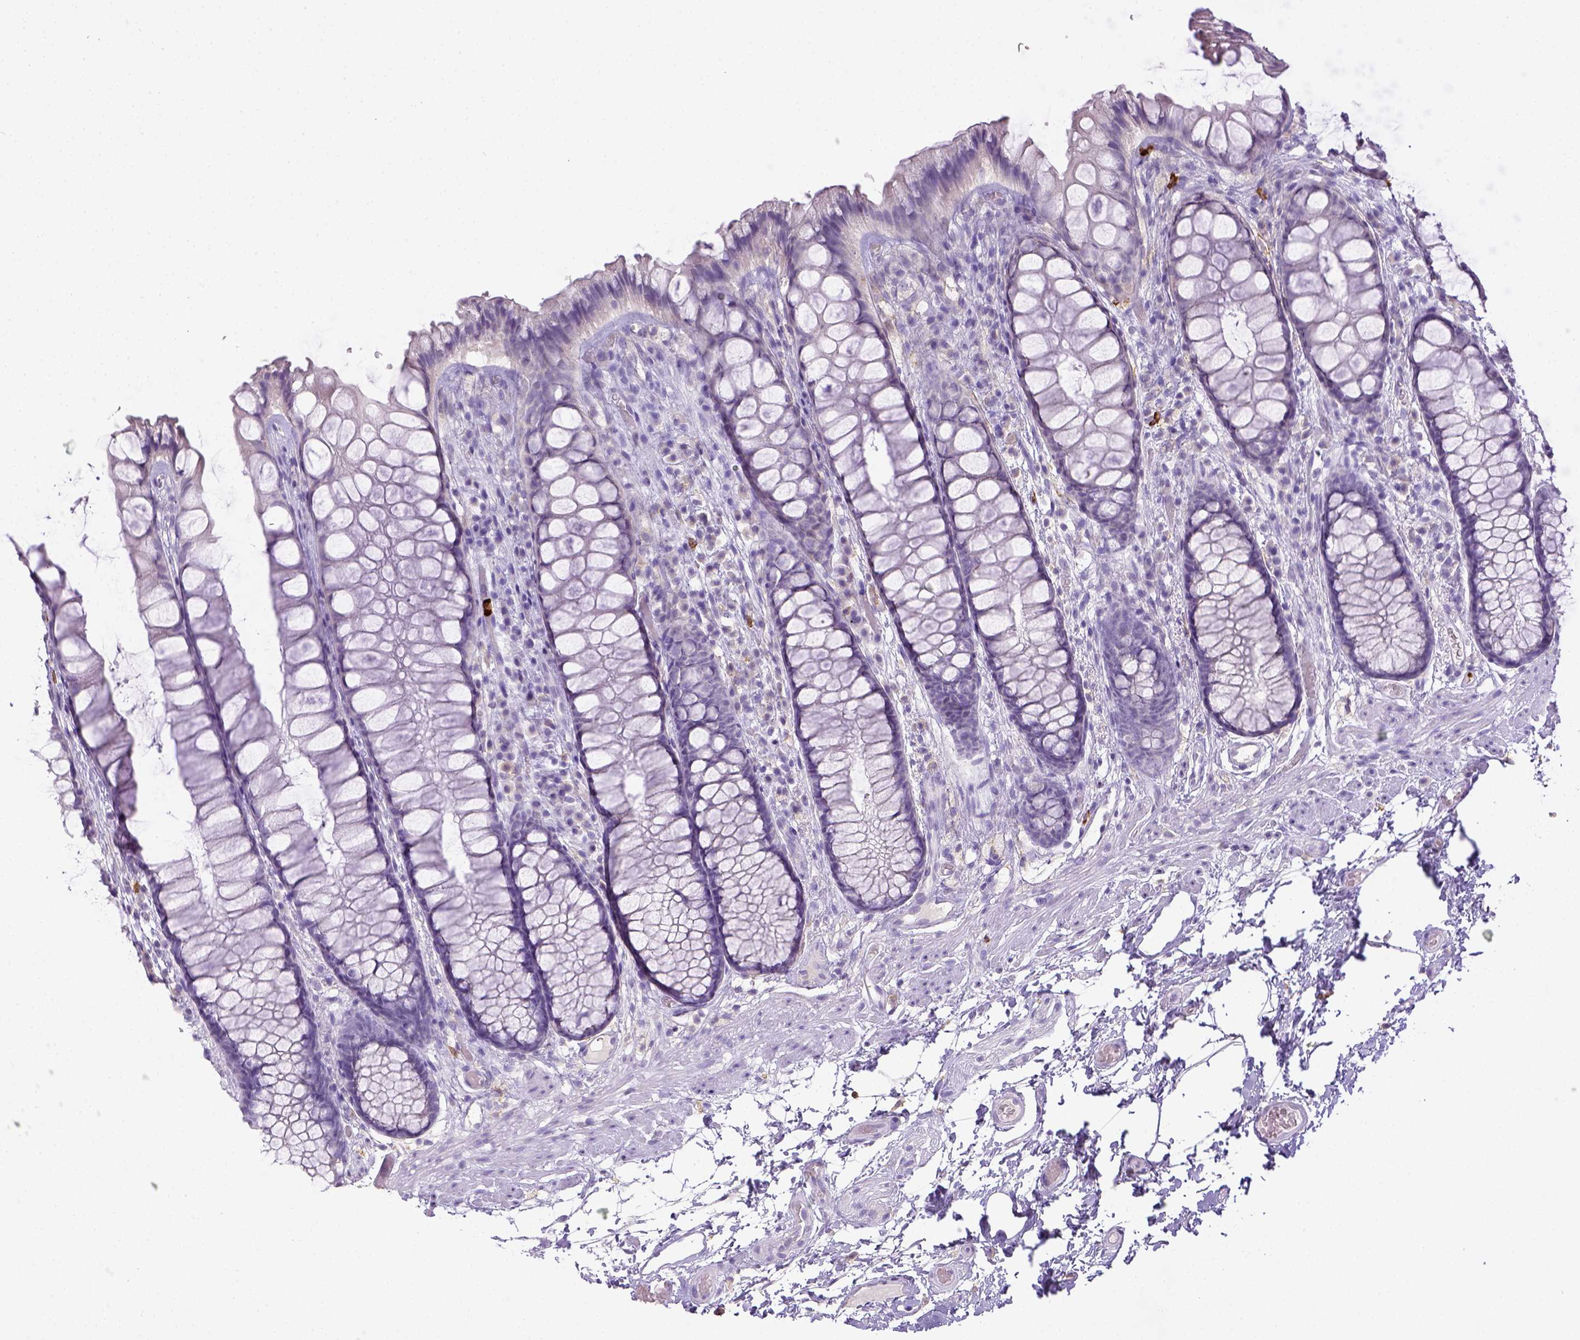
{"staining": {"intensity": "negative", "quantity": "none", "location": "none"}, "tissue": "rectum", "cell_type": "Glandular cells", "image_type": "normal", "snomed": [{"axis": "morphology", "description": "Normal tissue, NOS"}, {"axis": "topography", "description": "Rectum"}], "caption": "Immunohistochemical staining of normal human rectum reveals no significant positivity in glandular cells. The staining was performed using DAB to visualize the protein expression in brown, while the nuclei were stained in blue with hematoxylin (Magnification: 20x).", "gene": "ITGAM", "patient": {"sex": "female", "age": 62}}